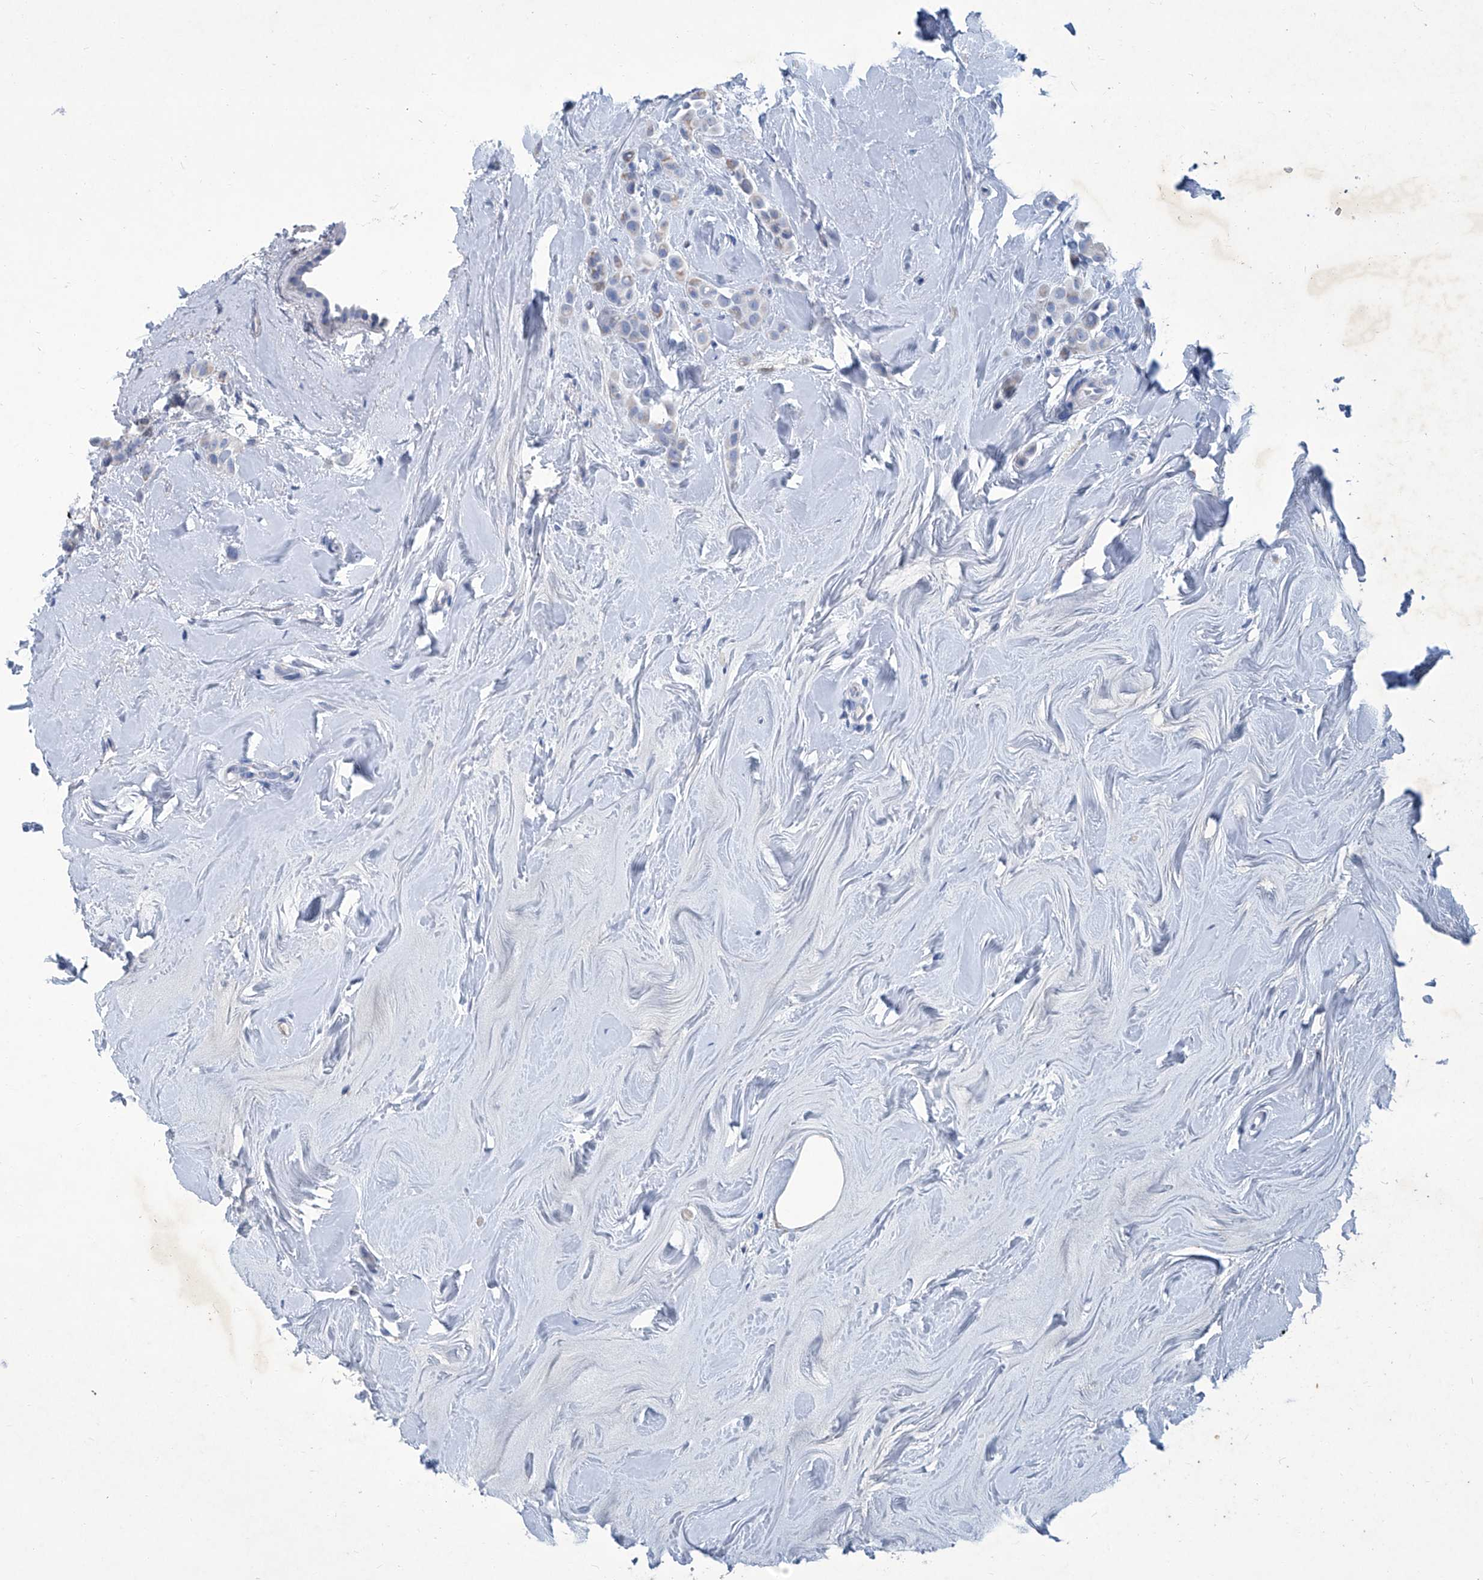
{"staining": {"intensity": "moderate", "quantity": "<25%", "location": "cytoplasmic/membranous"}, "tissue": "breast cancer", "cell_type": "Tumor cells", "image_type": "cancer", "snomed": [{"axis": "morphology", "description": "Lobular carcinoma"}, {"axis": "topography", "description": "Breast"}], "caption": "Approximately <25% of tumor cells in lobular carcinoma (breast) exhibit moderate cytoplasmic/membranous protein positivity as visualized by brown immunohistochemical staining.", "gene": "MTARC1", "patient": {"sex": "female", "age": 47}}